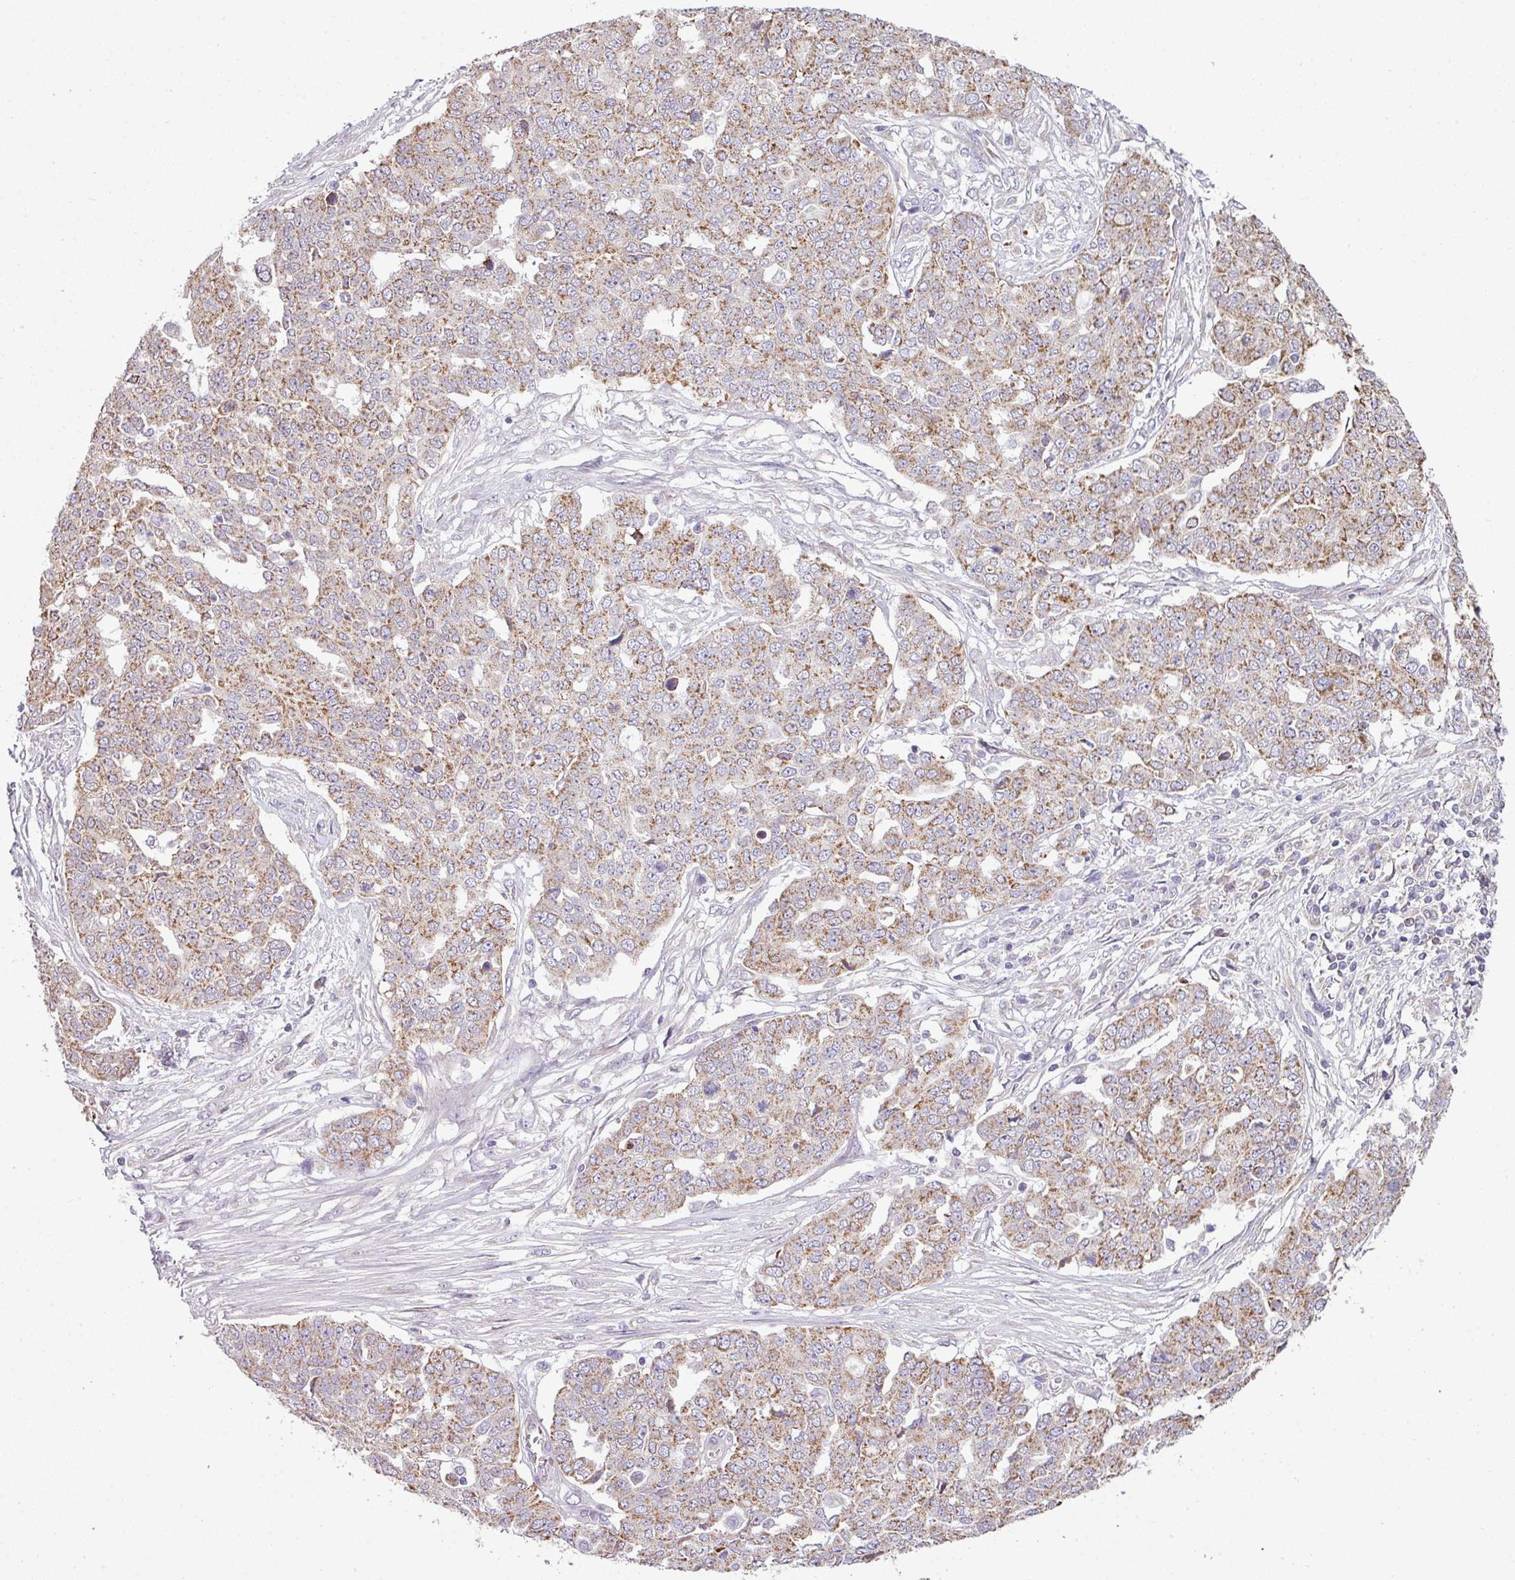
{"staining": {"intensity": "moderate", "quantity": ">75%", "location": "cytoplasmic/membranous"}, "tissue": "ovarian cancer", "cell_type": "Tumor cells", "image_type": "cancer", "snomed": [{"axis": "morphology", "description": "Cystadenocarcinoma, serous, NOS"}, {"axis": "topography", "description": "Soft tissue"}, {"axis": "topography", "description": "Ovary"}], "caption": "This is a micrograph of immunohistochemistry staining of ovarian serous cystadenocarcinoma, which shows moderate expression in the cytoplasmic/membranous of tumor cells.", "gene": "LRRC9", "patient": {"sex": "female", "age": 57}}